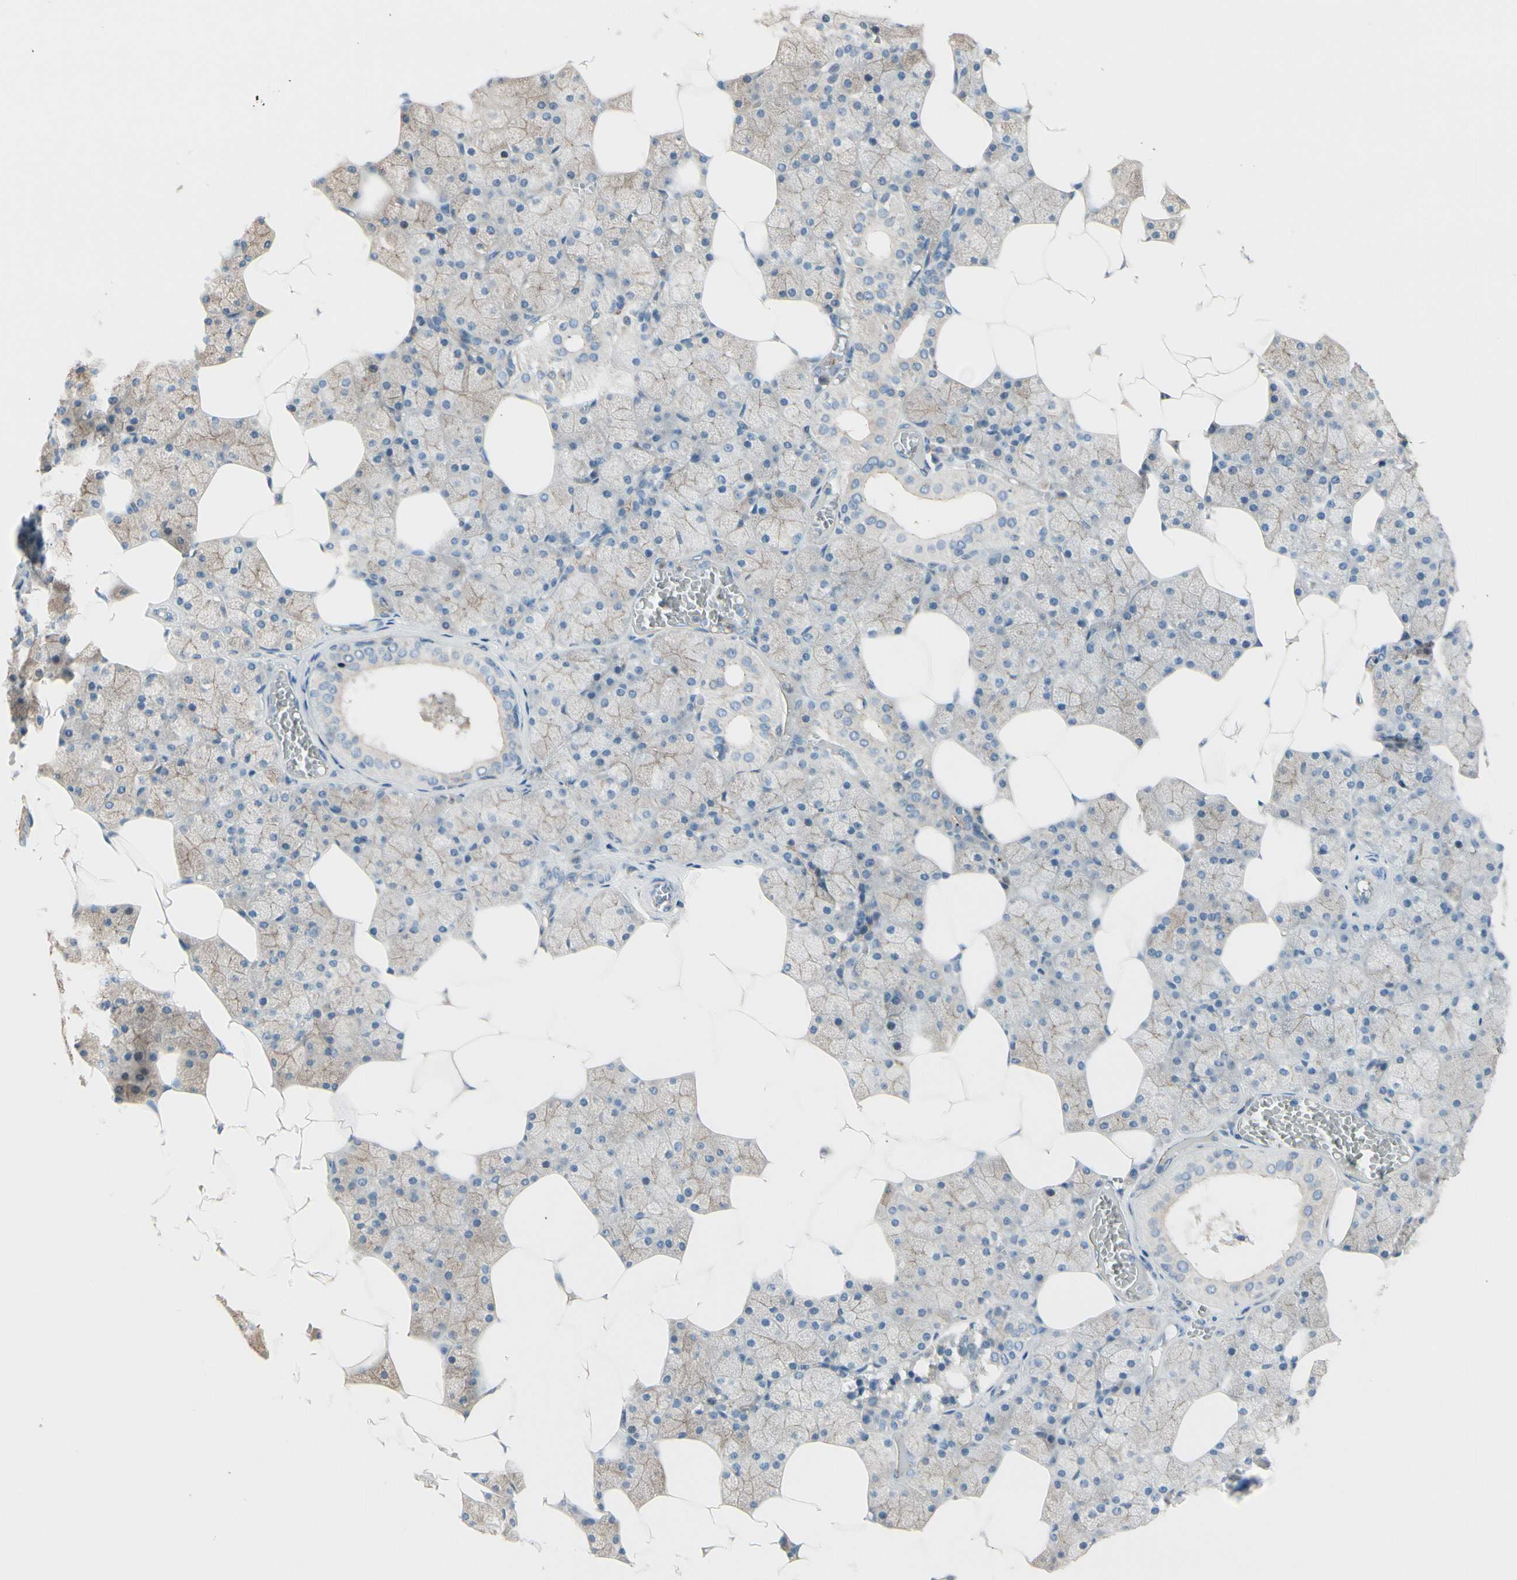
{"staining": {"intensity": "moderate", "quantity": "25%-75%", "location": "cytoplasmic/membranous"}, "tissue": "salivary gland", "cell_type": "Glandular cells", "image_type": "normal", "snomed": [{"axis": "morphology", "description": "Normal tissue, NOS"}, {"axis": "topography", "description": "Salivary gland"}], "caption": "Unremarkable salivary gland demonstrates moderate cytoplasmic/membranous staining in about 25%-75% of glandular cells (Brightfield microscopy of DAB IHC at high magnification)..", "gene": "TJP1", "patient": {"sex": "male", "age": 62}}